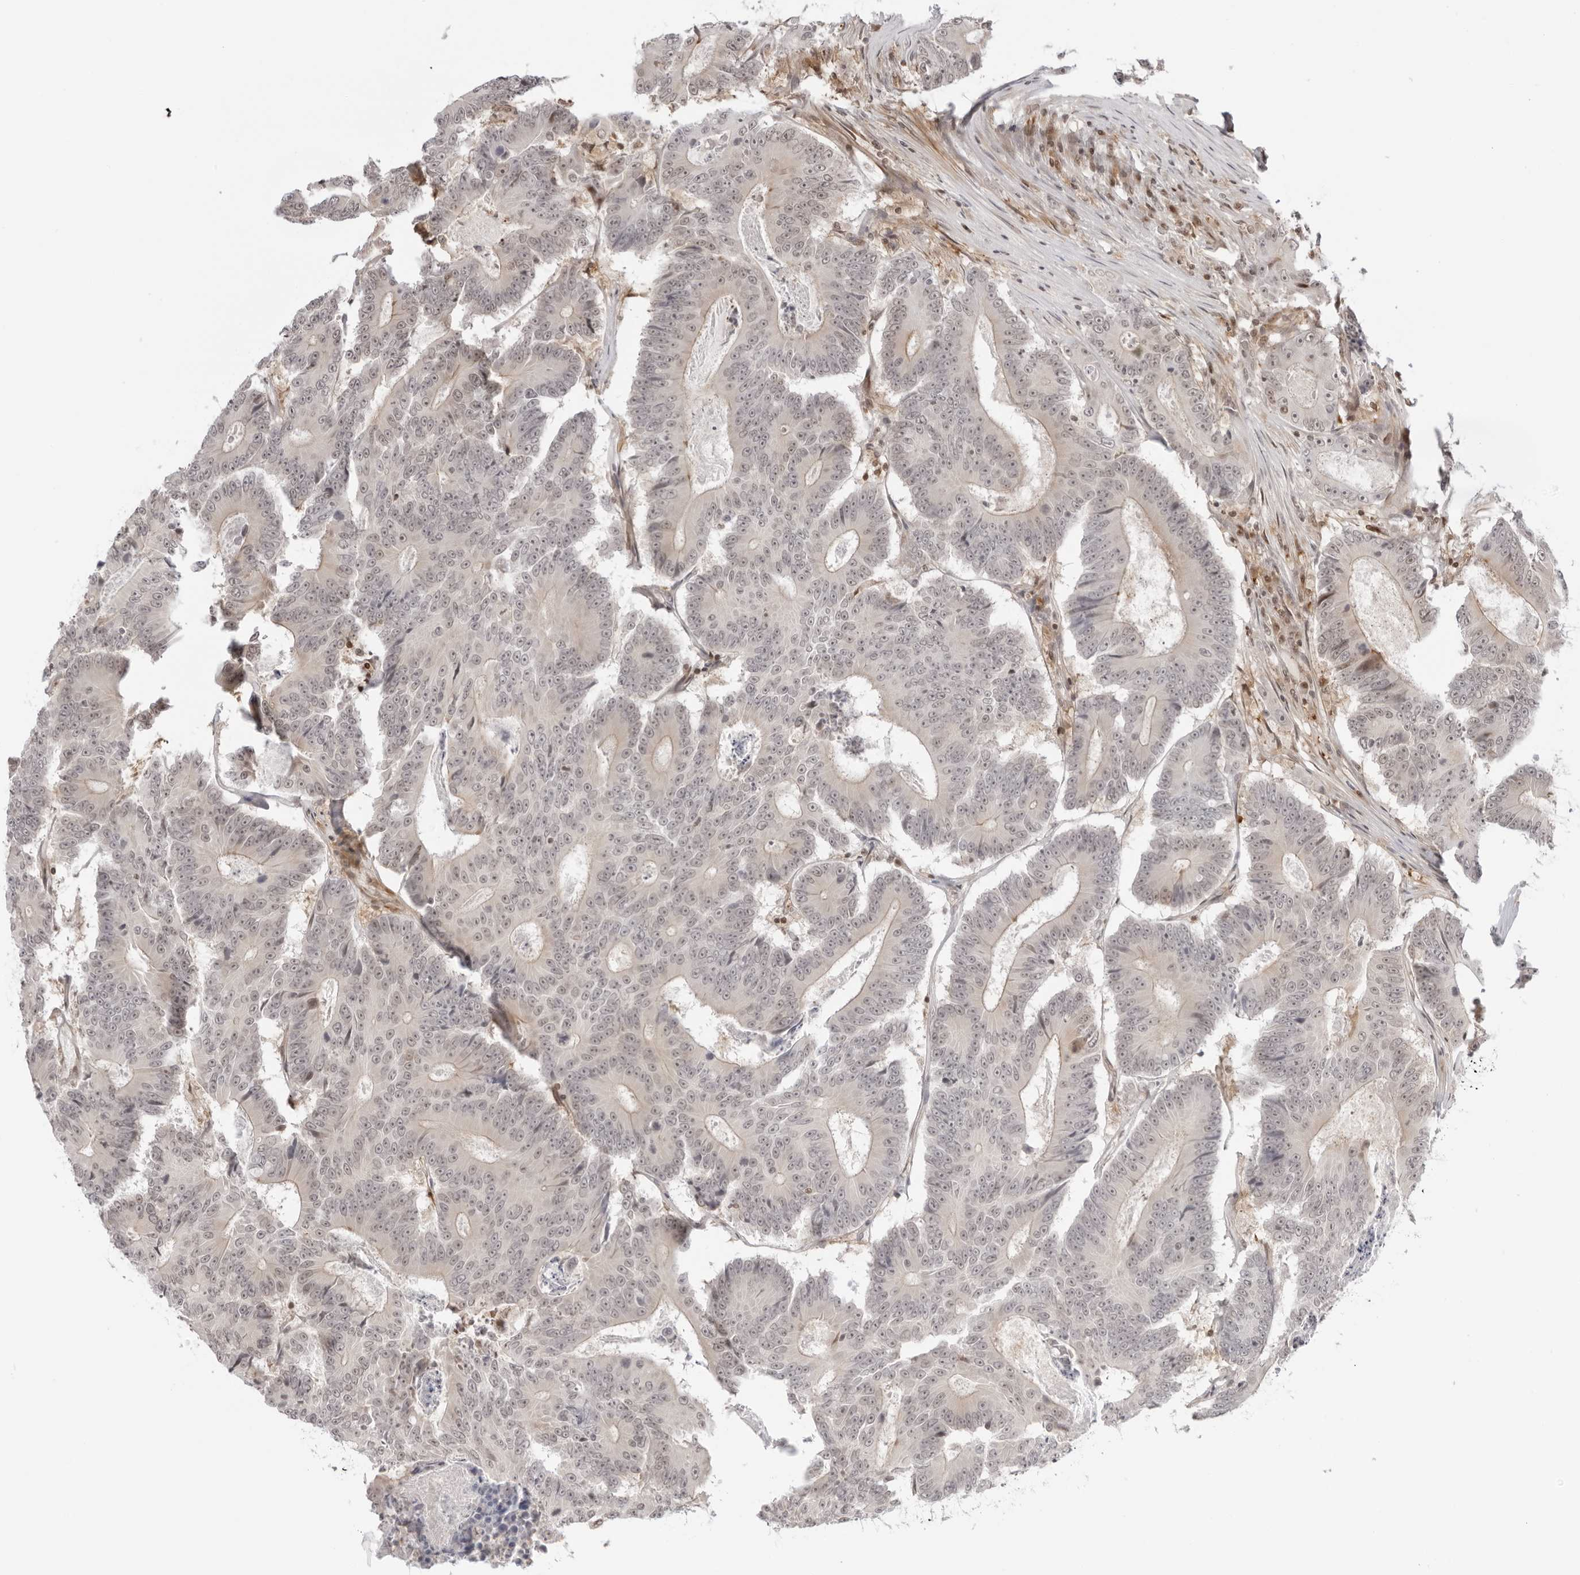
{"staining": {"intensity": "negative", "quantity": "none", "location": "none"}, "tissue": "colorectal cancer", "cell_type": "Tumor cells", "image_type": "cancer", "snomed": [{"axis": "morphology", "description": "Adenocarcinoma, NOS"}, {"axis": "topography", "description": "Colon"}], "caption": "Colorectal cancer (adenocarcinoma) was stained to show a protein in brown. There is no significant positivity in tumor cells. Brightfield microscopy of immunohistochemistry (IHC) stained with DAB (3,3'-diaminobenzidine) (brown) and hematoxylin (blue), captured at high magnification.", "gene": "RNF146", "patient": {"sex": "male", "age": 83}}